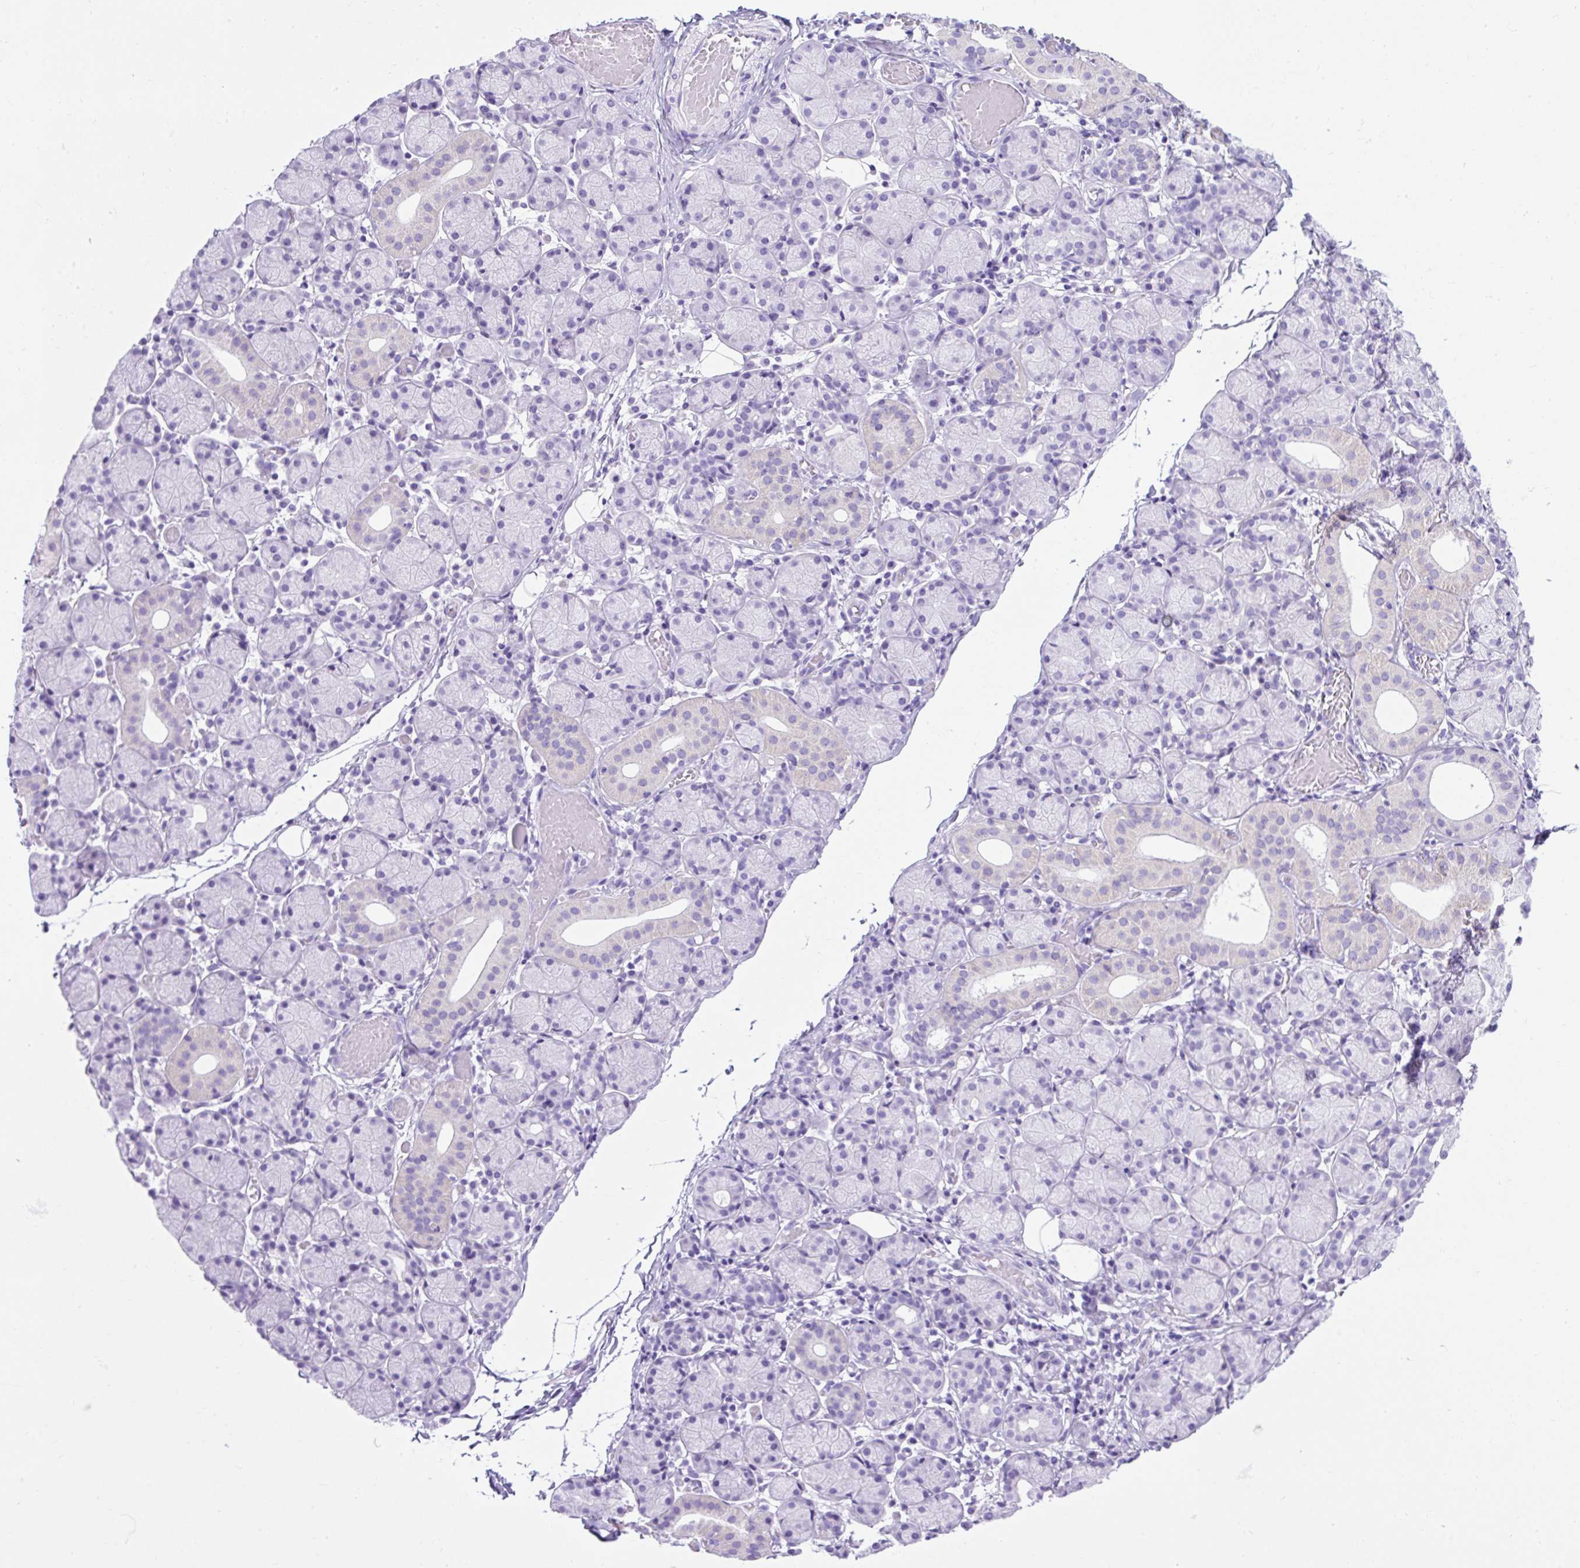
{"staining": {"intensity": "negative", "quantity": "none", "location": "none"}, "tissue": "salivary gland", "cell_type": "Glandular cells", "image_type": "normal", "snomed": [{"axis": "morphology", "description": "Normal tissue, NOS"}, {"axis": "topography", "description": "Salivary gland"}], "caption": "Salivary gland stained for a protein using immunohistochemistry (IHC) displays no staining glandular cells.", "gene": "KRT12", "patient": {"sex": "female", "age": 24}}